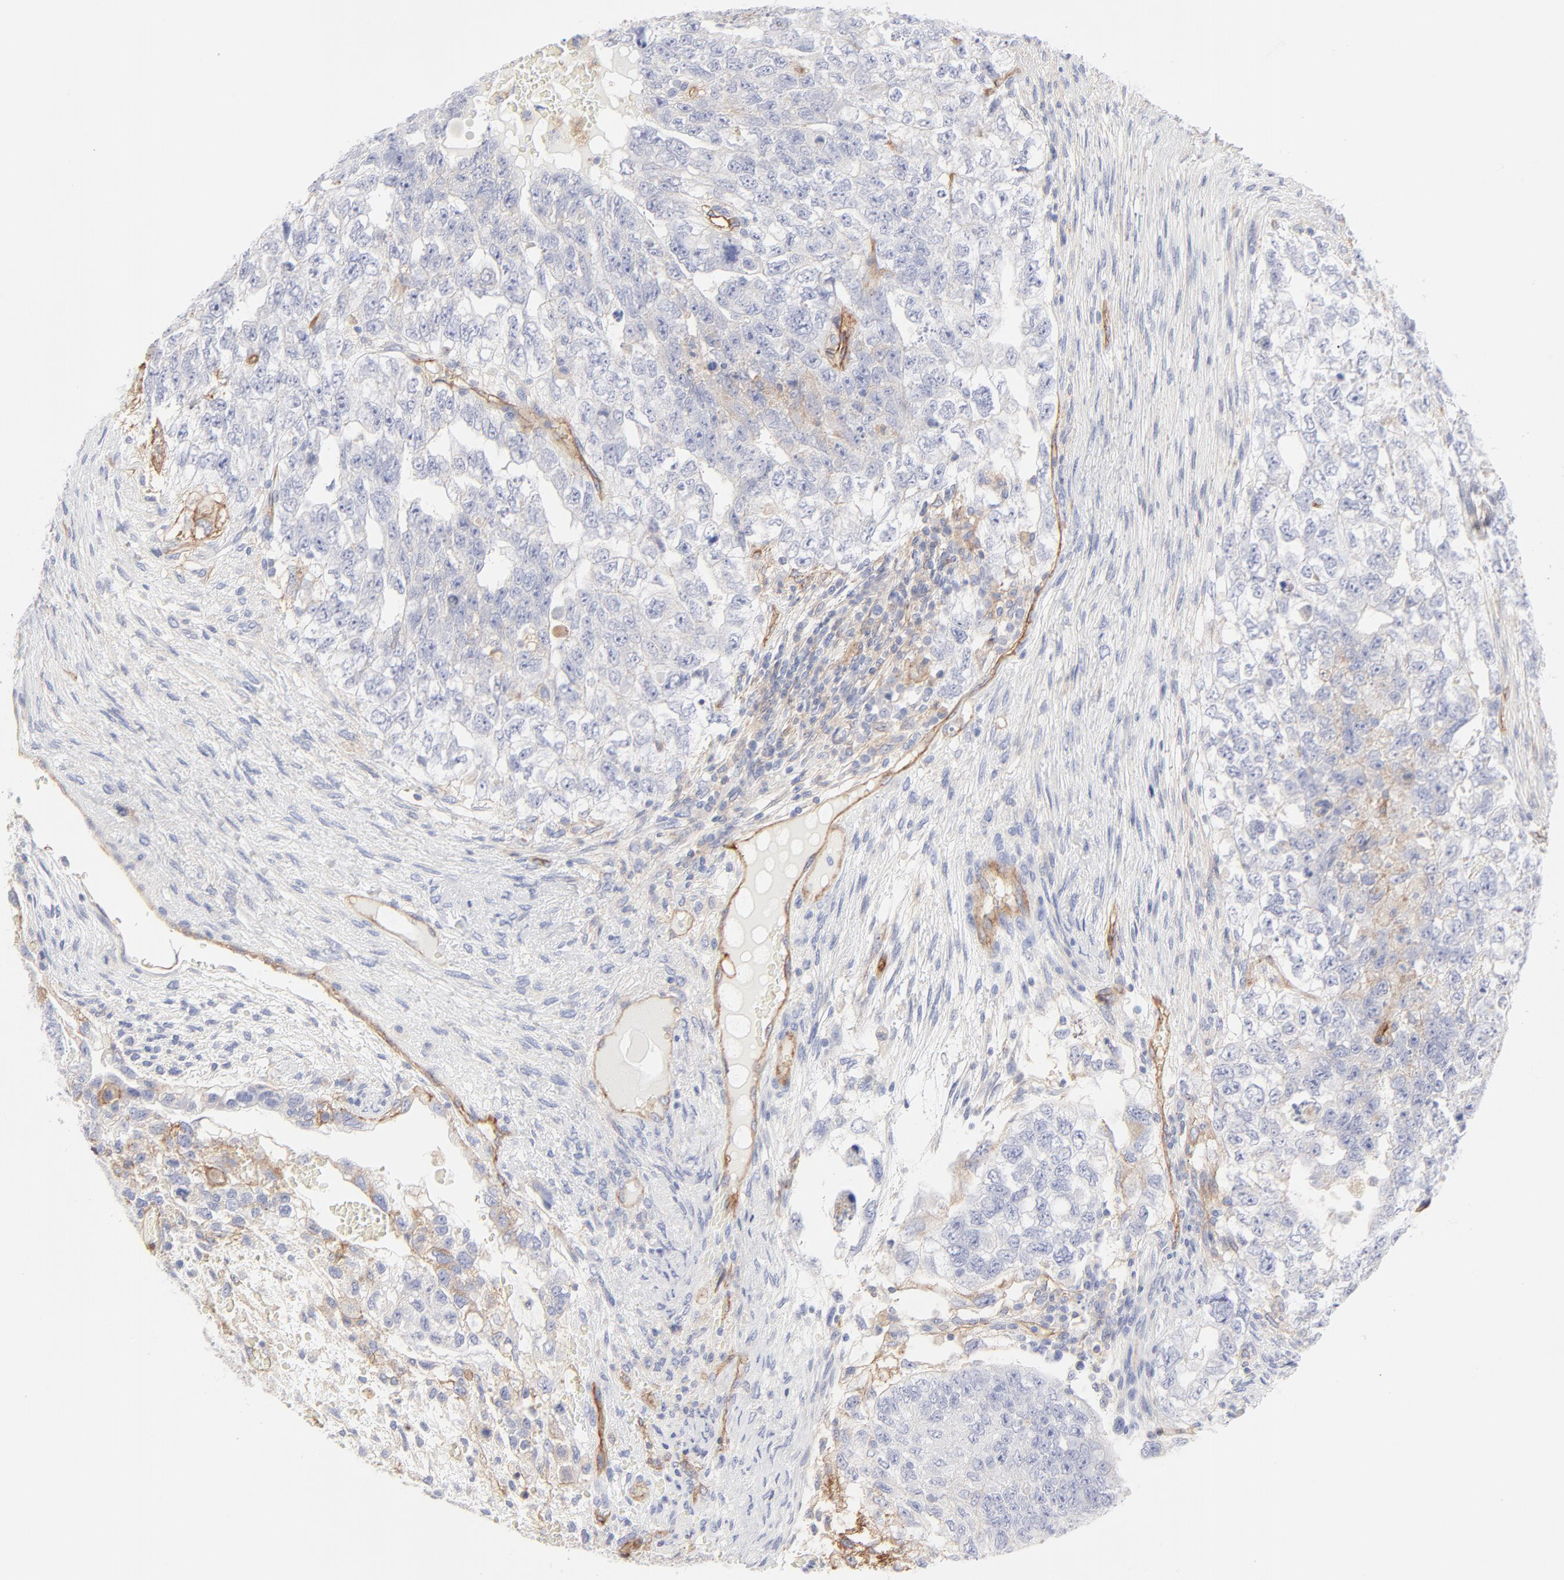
{"staining": {"intensity": "negative", "quantity": "none", "location": "none"}, "tissue": "testis cancer", "cell_type": "Tumor cells", "image_type": "cancer", "snomed": [{"axis": "morphology", "description": "Carcinoma, Embryonal, NOS"}, {"axis": "topography", "description": "Testis"}], "caption": "Immunohistochemistry of testis cancer reveals no staining in tumor cells.", "gene": "ITGA5", "patient": {"sex": "male", "age": 36}}